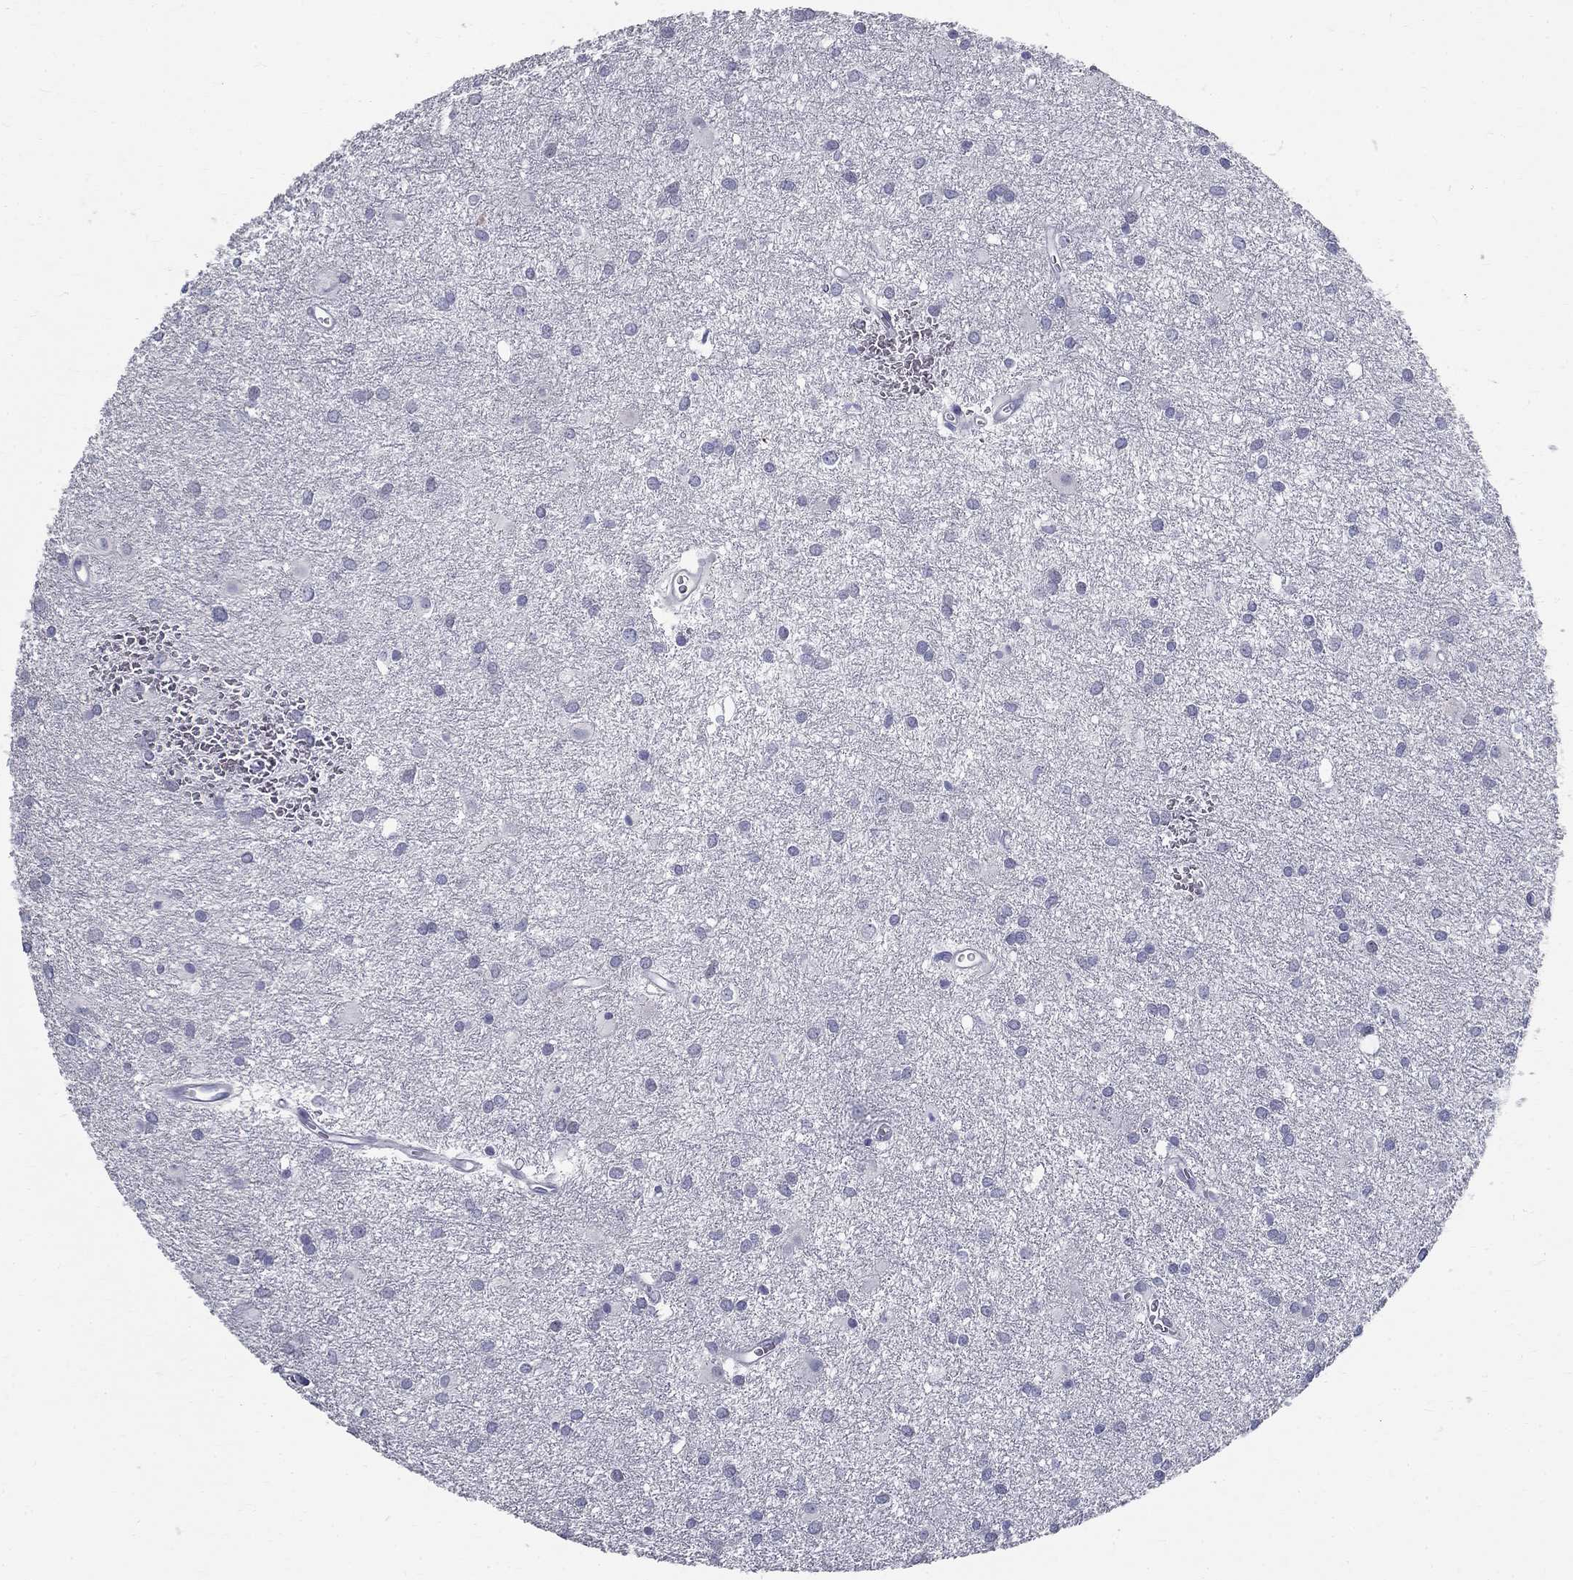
{"staining": {"intensity": "negative", "quantity": "none", "location": "none"}, "tissue": "glioma", "cell_type": "Tumor cells", "image_type": "cancer", "snomed": [{"axis": "morphology", "description": "Glioma, malignant, Low grade"}, {"axis": "topography", "description": "Brain"}], "caption": "Immunohistochemistry (IHC) image of neoplastic tissue: human malignant low-grade glioma stained with DAB shows no significant protein positivity in tumor cells.", "gene": "TGM4", "patient": {"sex": "male", "age": 58}}